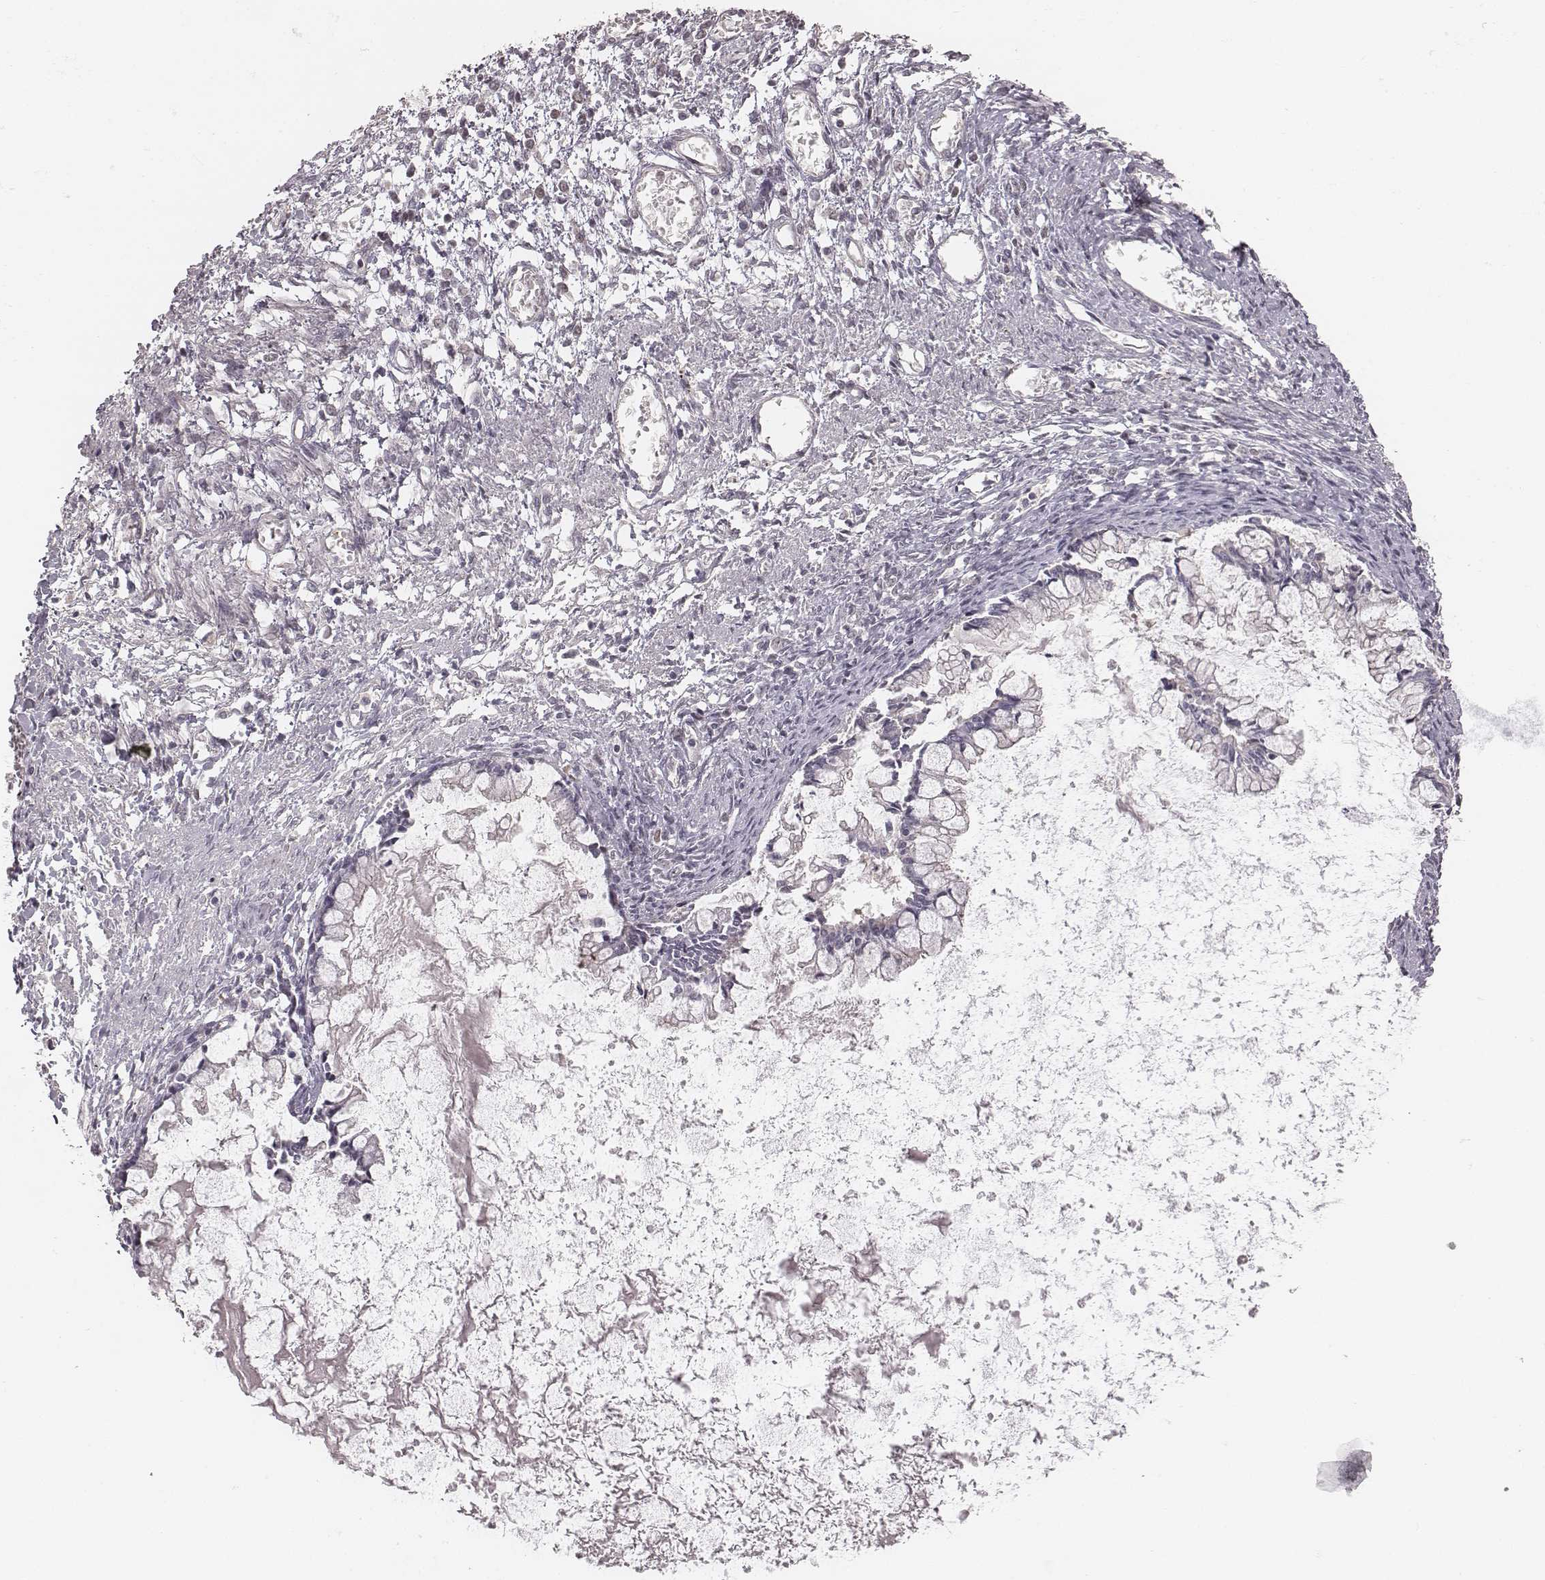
{"staining": {"intensity": "negative", "quantity": "none", "location": "none"}, "tissue": "ovarian cancer", "cell_type": "Tumor cells", "image_type": "cancer", "snomed": [{"axis": "morphology", "description": "Cystadenocarcinoma, mucinous, NOS"}, {"axis": "topography", "description": "Ovary"}], "caption": "The IHC photomicrograph has no significant expression in tumor cells of ovarian mucinous cystadenocarcinoma tissue.", "gene": "TDRD5", "patient": {"sex": "female", "age": 67}}